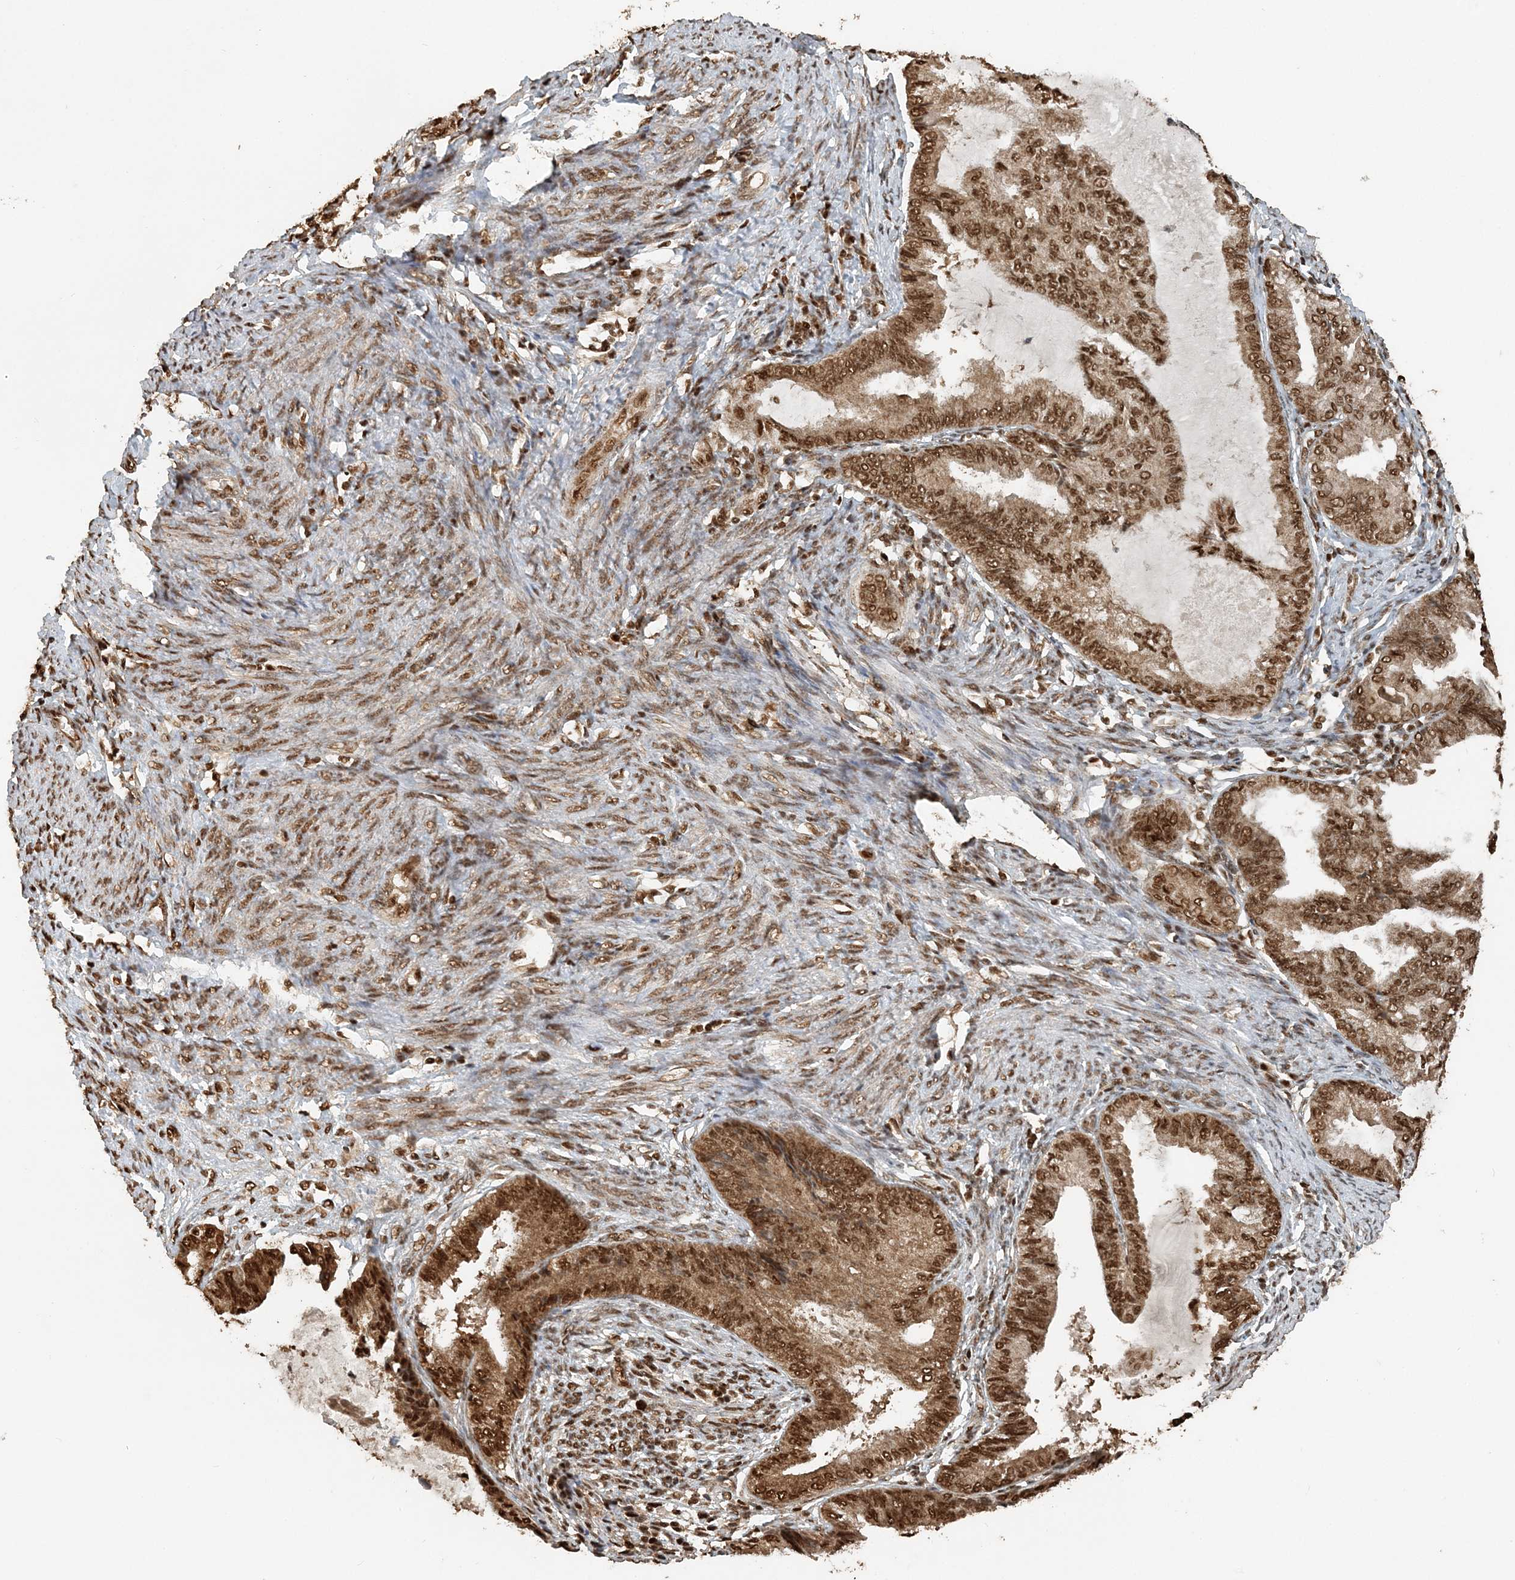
{"staining": {"intensity": "moderate", "quantity": ">75%", "location": "nuclear"}, "tissue": "endometrial cancer", "cell_type": "Tumor cells", "image_type": "cancer", "snomed": [{"axis": "morphology", "description": "Adenocarcinoma, NOS"}, {"axis": "topography", "description": "Endometrium"}], "caption": "Protein expression analysis of endometrial adenocarcinoma displays moderate nuclear positivity in about >75% of tumor cells. The protein is stained brown, and the nuclei are stained in blue (DAB (3,3'-diaminobenzidine) IHC with brightfield microscopy, high magnification).", "gene": "ARHGAP35", "patient": {"sex": "female", "age": 86}}